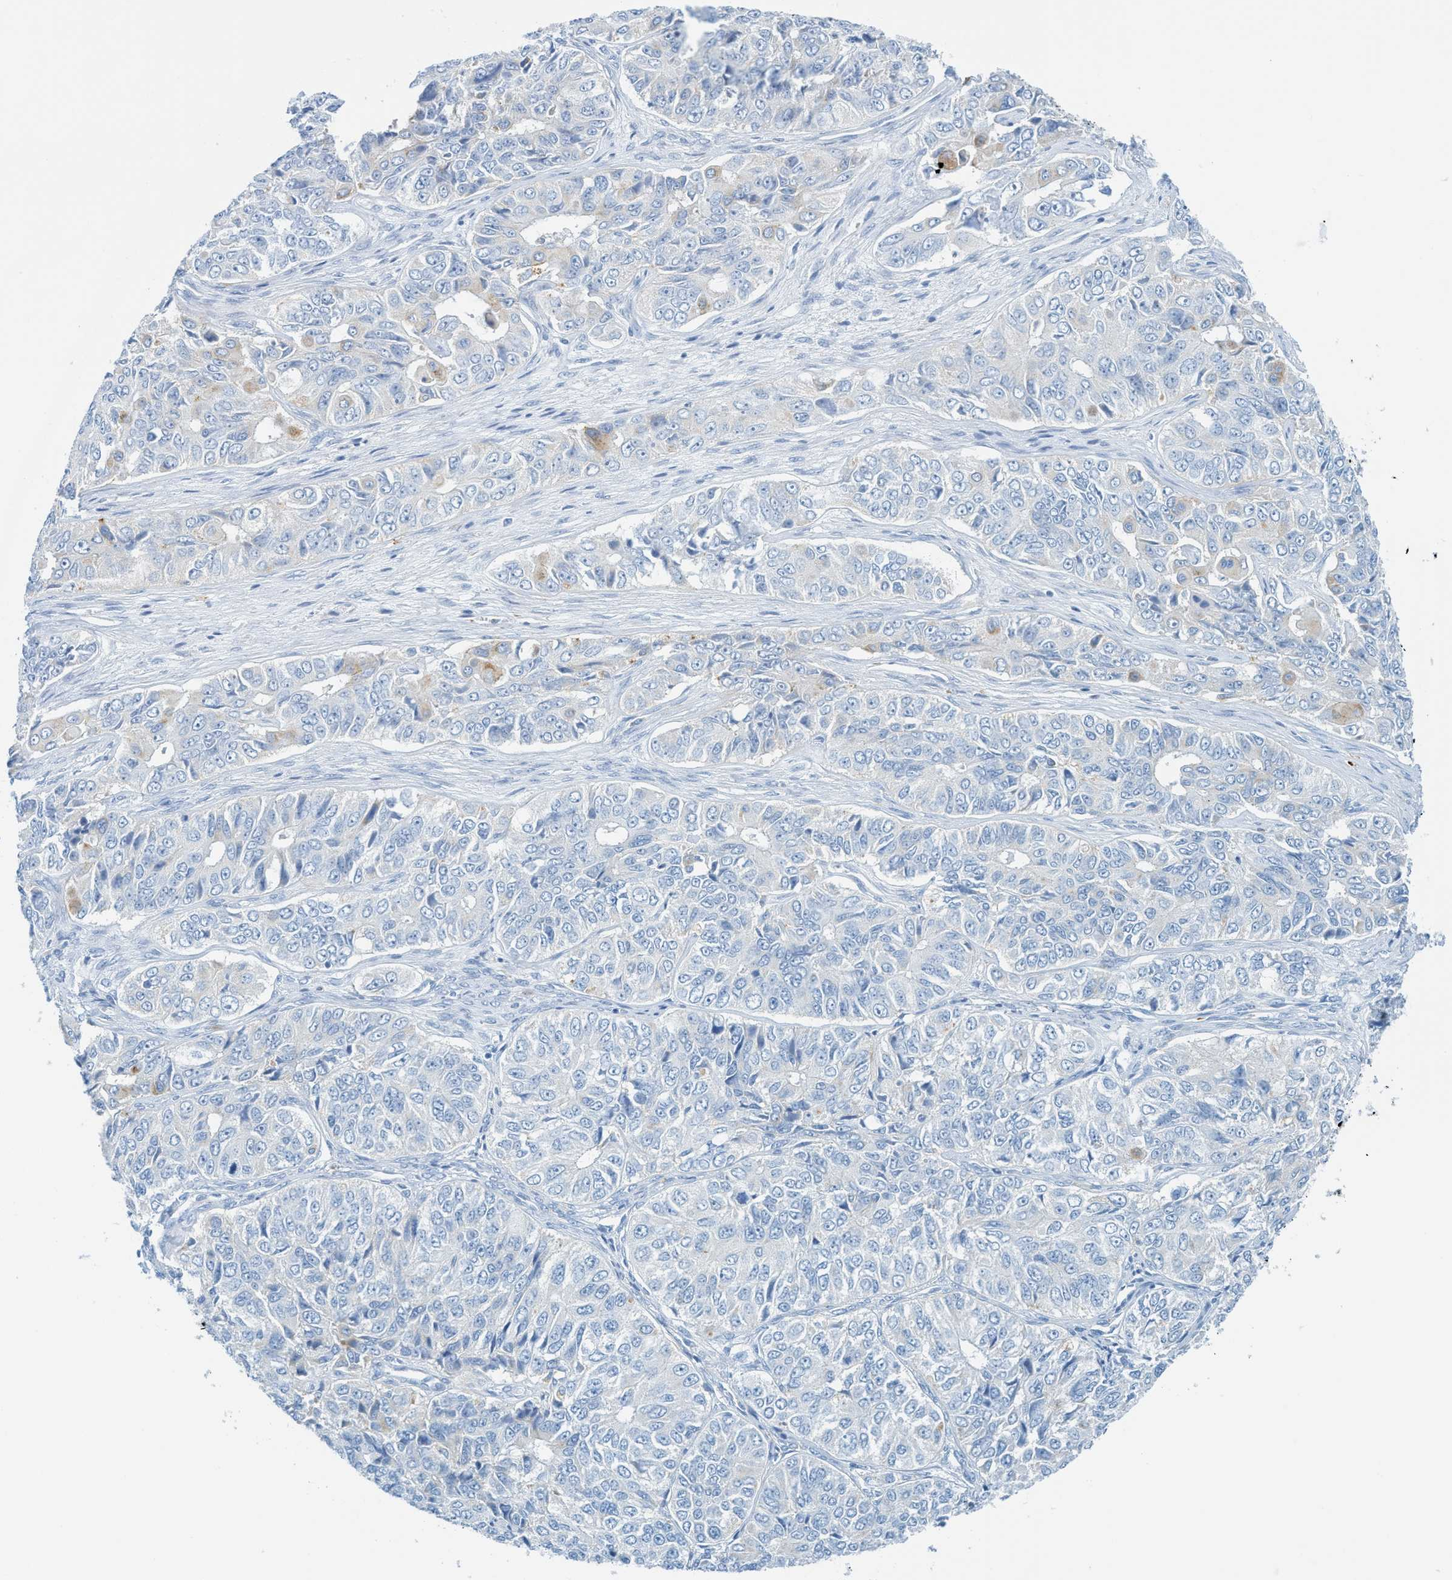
{"staining": {"intensity": "negative", "quantity": "none", "location": "none"}, "tissue": "ovarian cancer", "cell_type": "Tumor cells", "image_type": "cancer", "snomed": [{"axis": "morphology", "description": "Carcinoma, endometroid"}, {"axis": "topography", "description": "Ovary"}], "caption": "The image reveals no significant staining in tumor cells of ovarian endometroid carcinoma. The staining is performed using DAB (3,3'-diaminobenzidine) brown chromogen with nuclei counter-stained in using hematoxylin.", "gene": "C21orf62", "patient": {"sex": "female", "age": 51}}